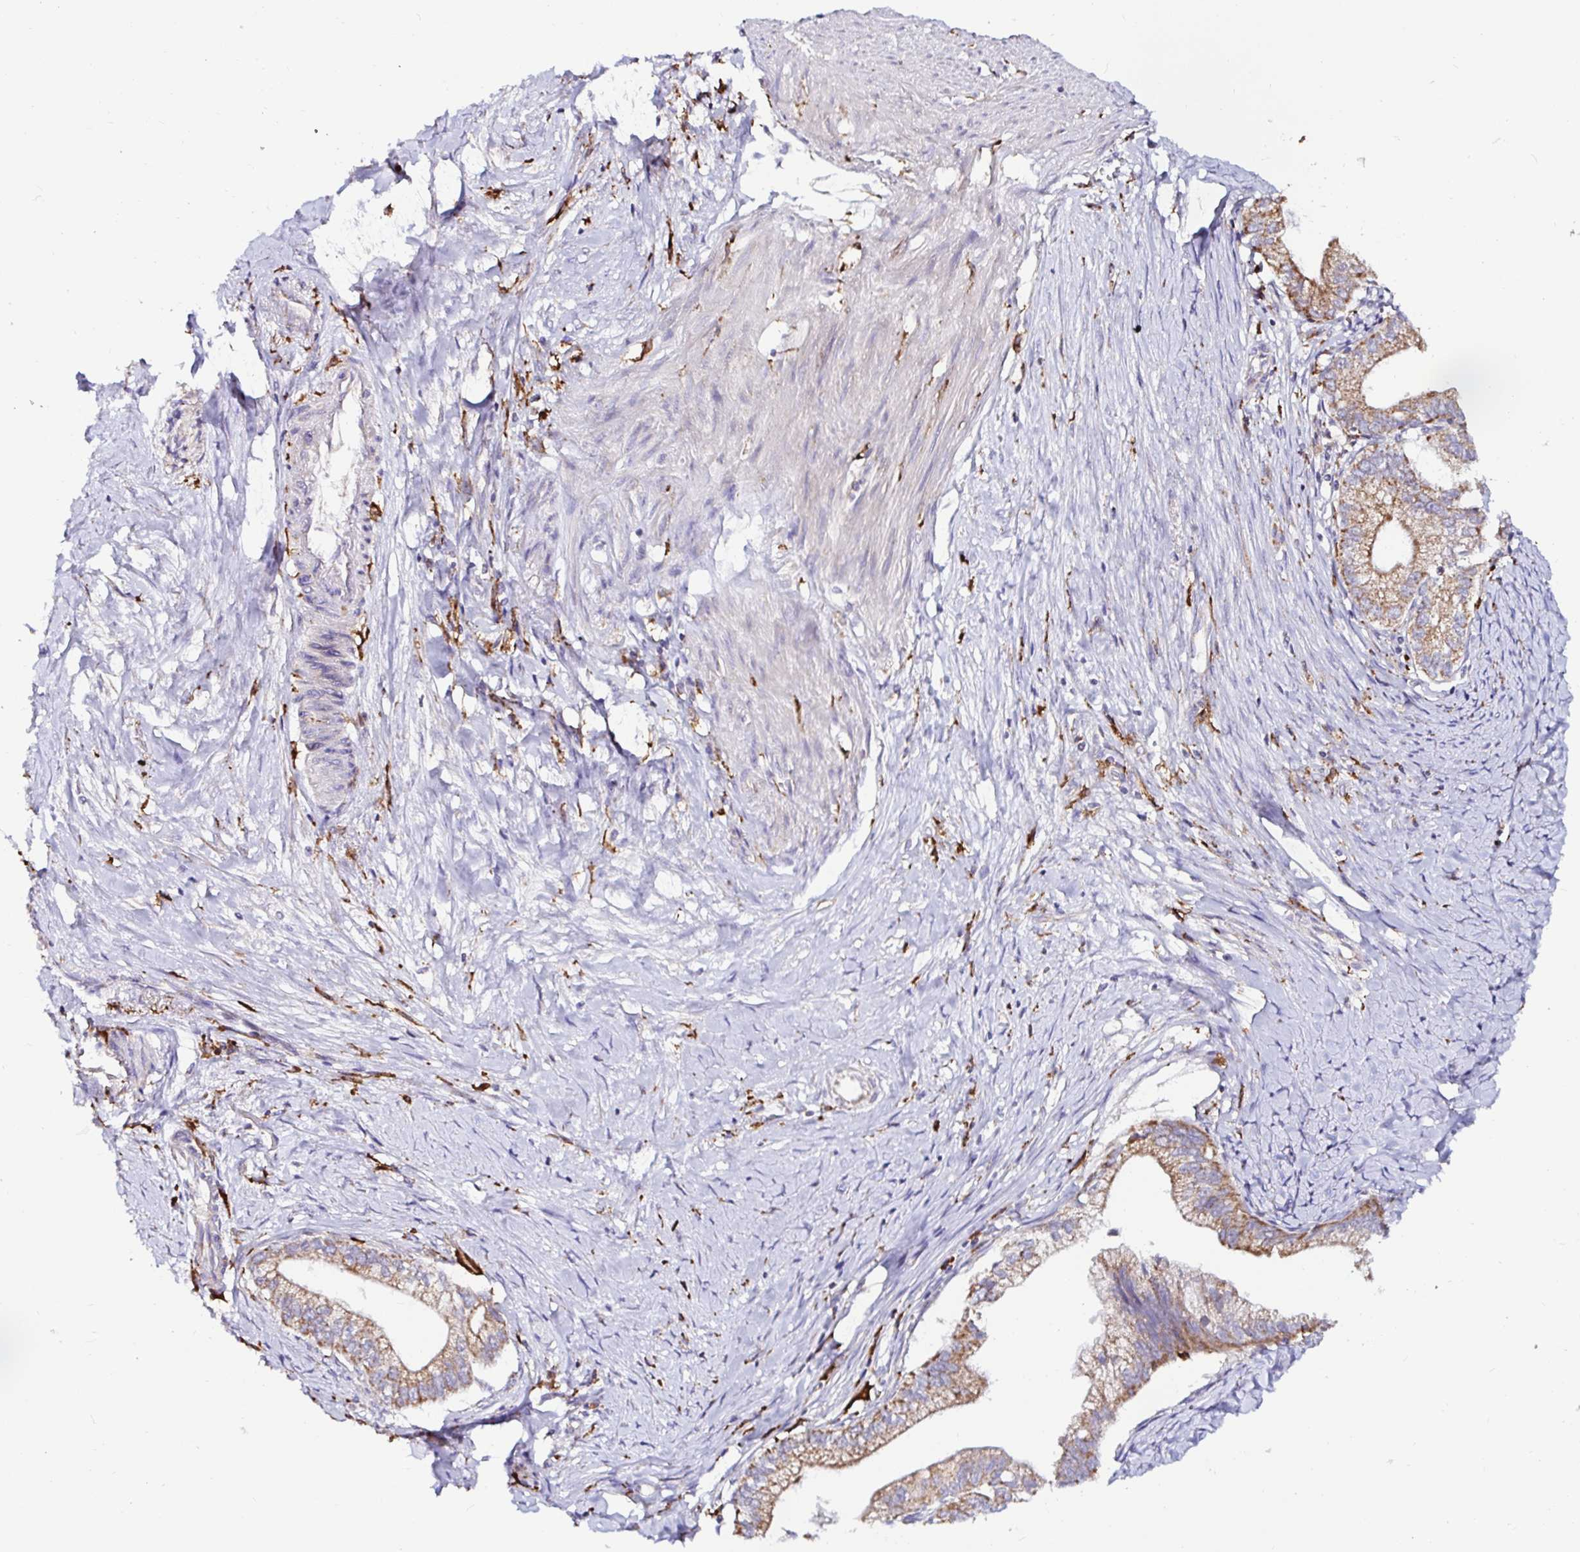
{"staining": {"intensity": "moderate", "quantity": ">75%", "location": "cytoplasmic/membranous"}, "tissue": "pancreatic cancer", "cell_type": "Tumor cells", "image_type": "cancer", "snomed": [{"axis": "morphology", "description": "Adenocarcinoma, NOS"}, {"axis": "topography", "description": "Pancreas"}], "caption": "Immunohistochemical staining of pancreatic cancer exhibits medium levels of moderate cytoplasmic/membranous protein staining in about >75% of tumor cells.", "gene": "MSR1", "patient": {"sex": "male", "age": 70}}